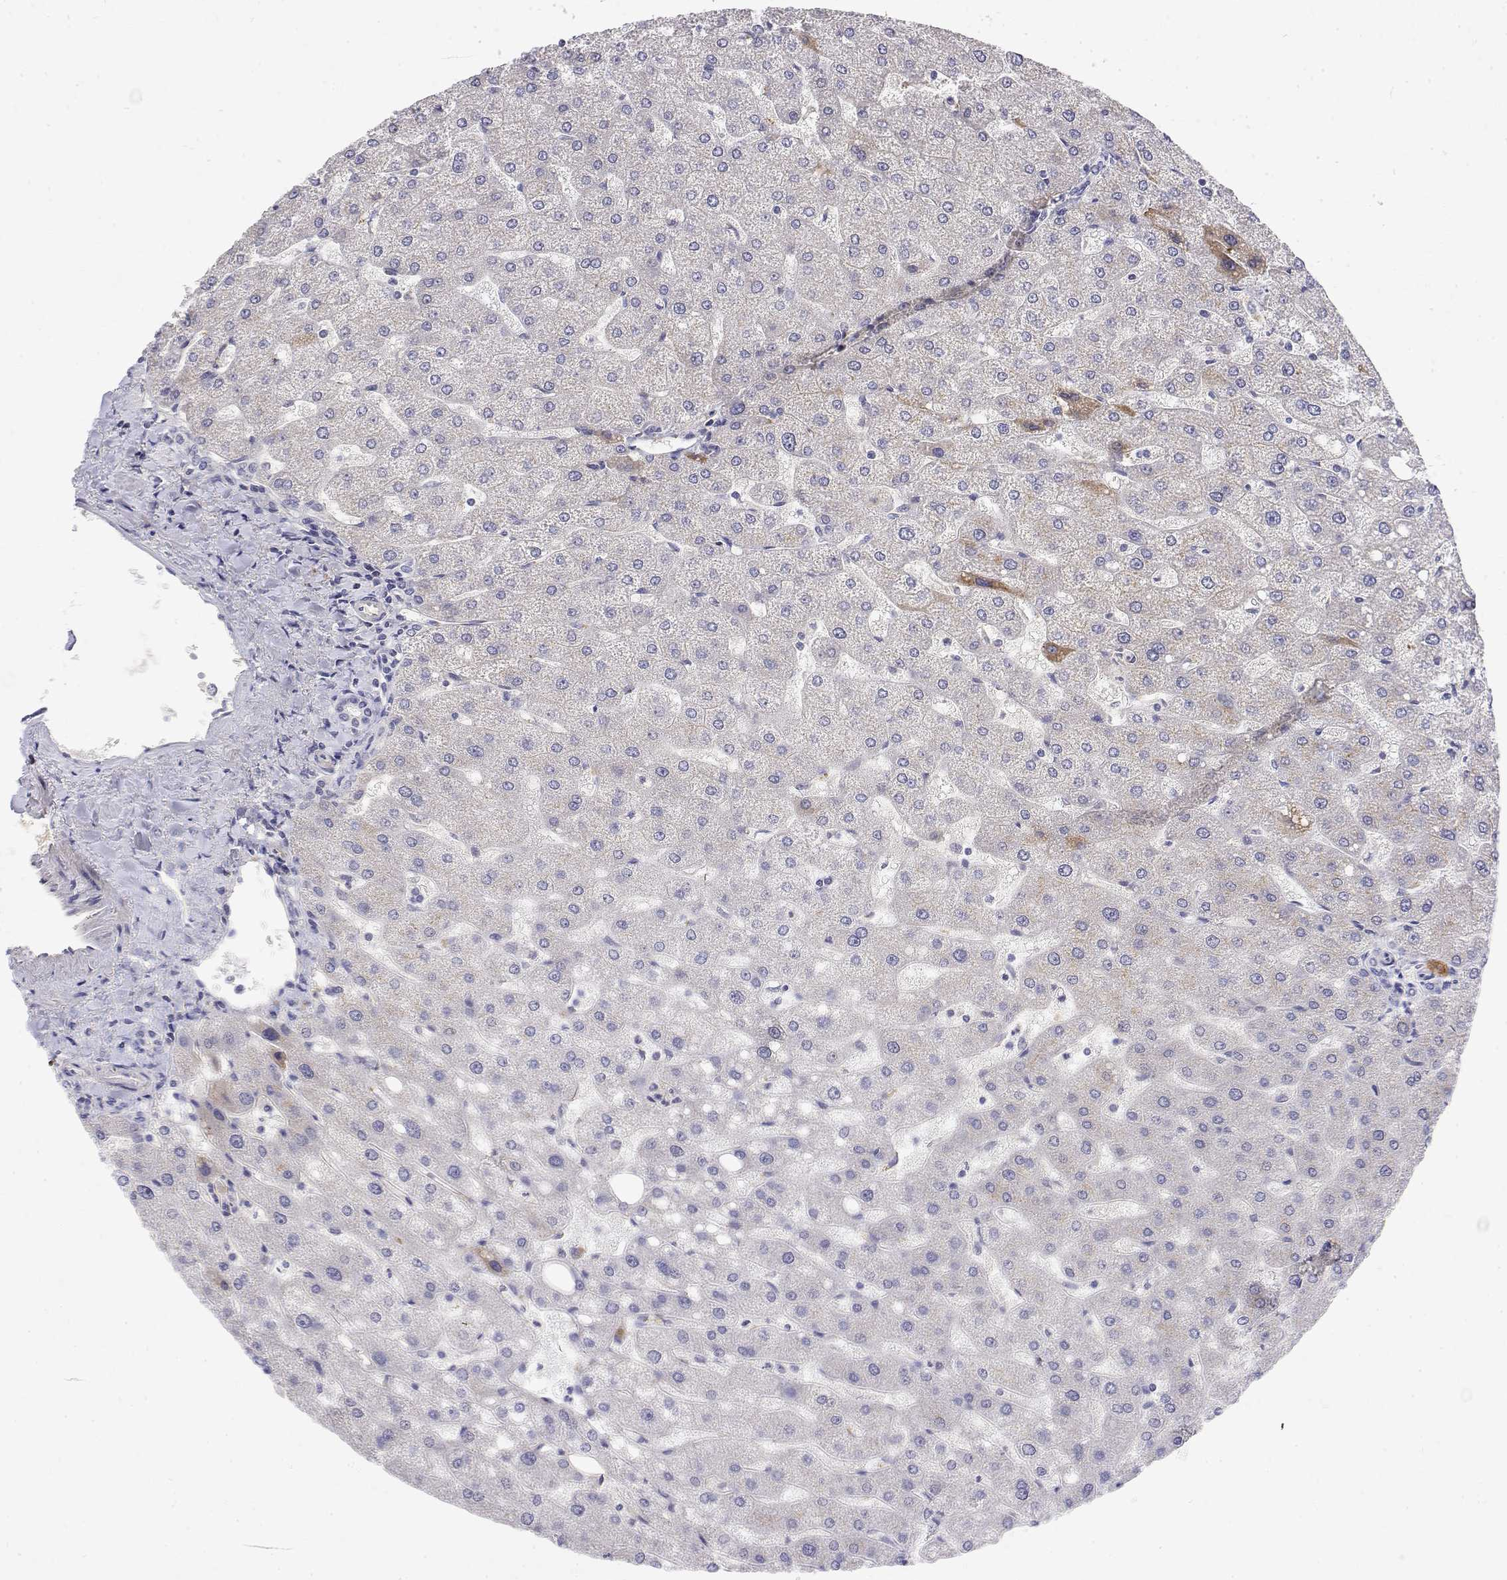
{"staining": {"intensity": "negative", "quantity": "none", "location": "none"}, "tissue": "liver", "cell_type": "Cholangiocytes", "image_type": "normal", "snomed": [{"axis": "morphology", "description": "Normal tissue, NOS"}, {"axis": "topography", "description": "Liver"}], "caption": "The image demonstrates no significant staining in cholangiocytes of liver.", "gene": "GGACT", "patient": {"sex": "male", "age": 67}}